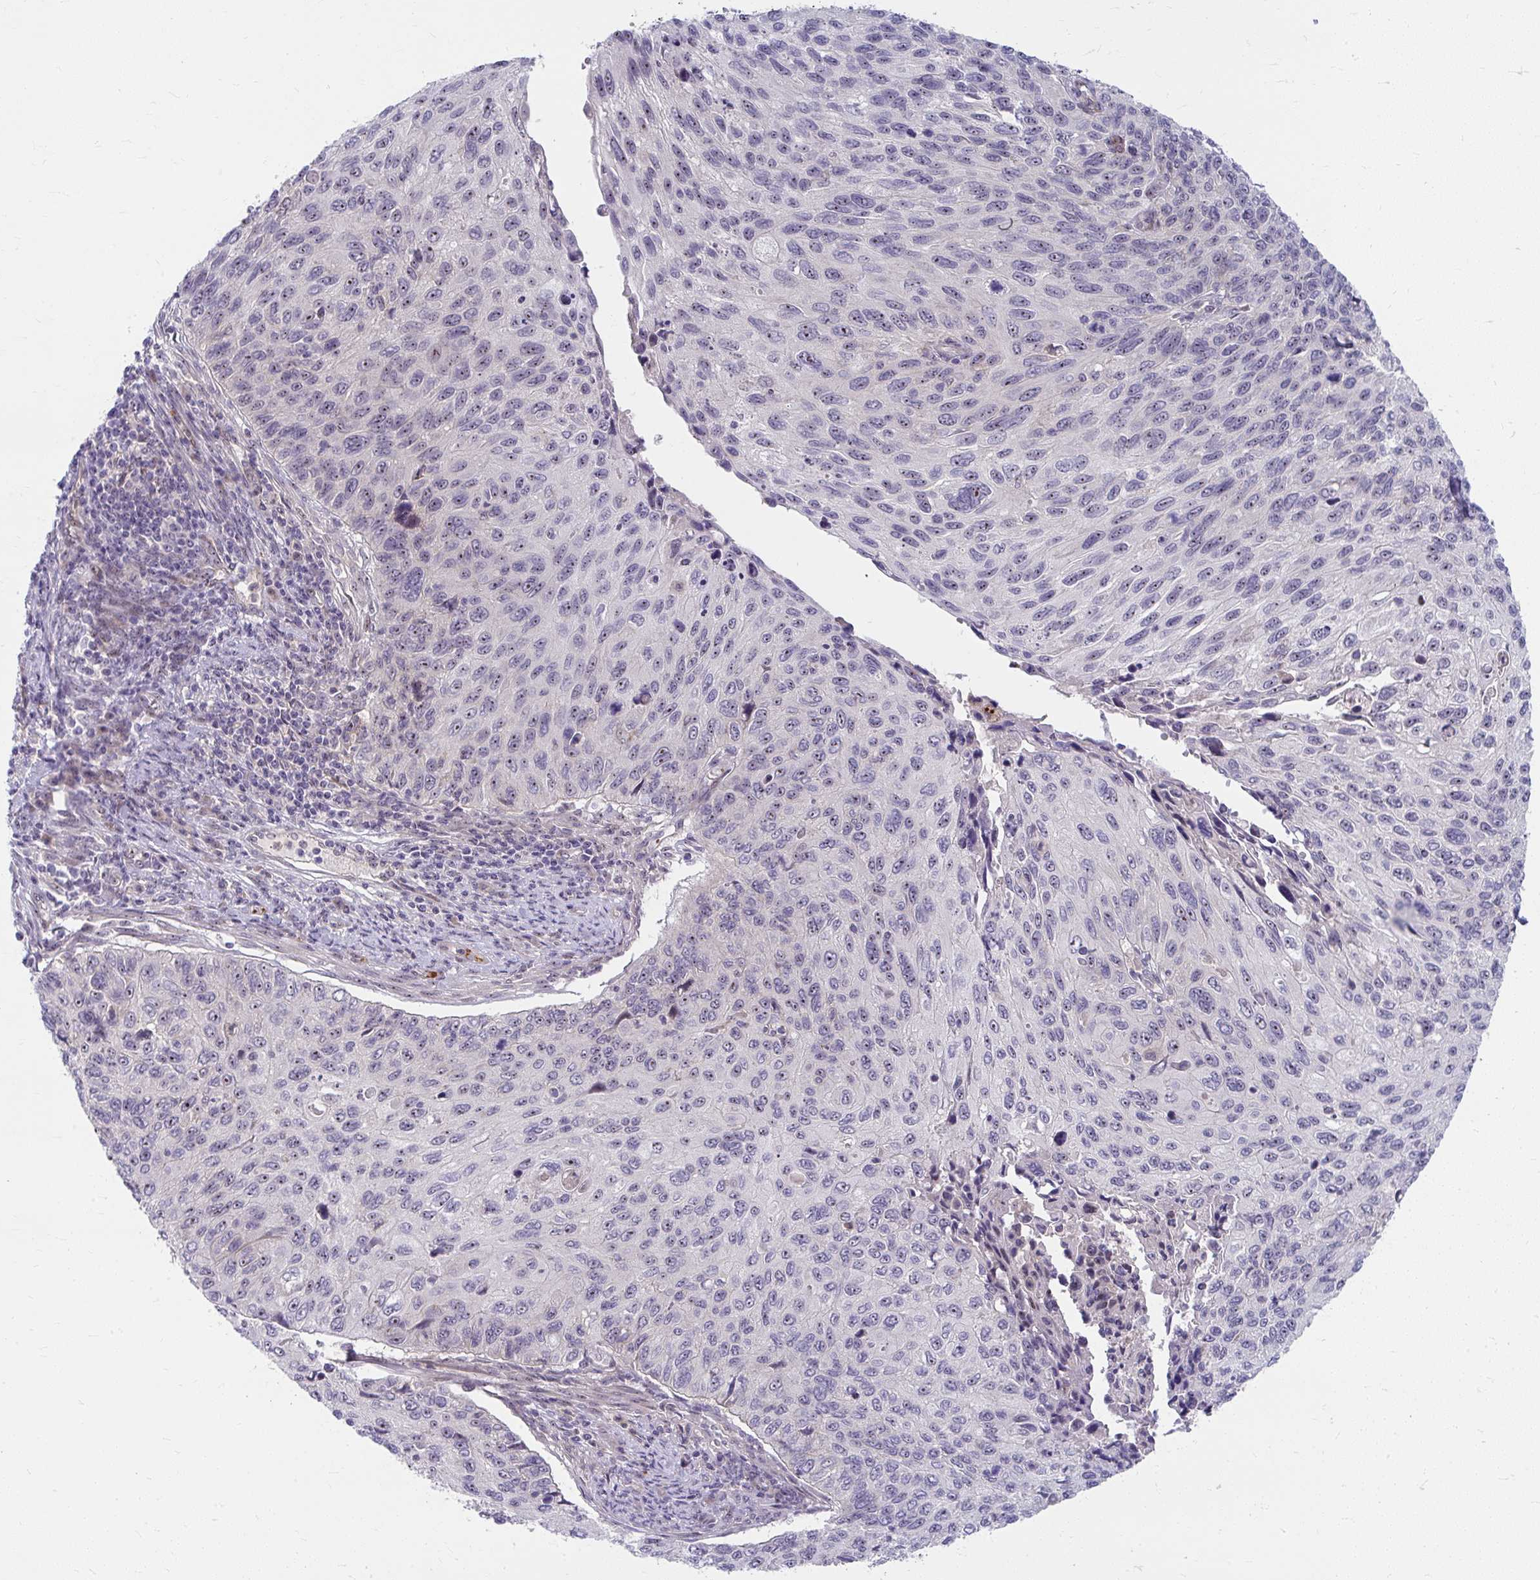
{"staining": {"intensity": "negative", "quantity": "none", "location": "none"}, "tissue": "cervical cancer", "cell_type": "Tumor cells", "image_type": "cancer", "snomed": [{"axis": "morphology", "description": "Squamous cell carcinoma, NOS"}, {"axis": "topography", "description": "Cervix"}], "caption": "An IHC photomicrograph of cervical cancer (squamous cell carcinoma) is shown. There is no staining in tumor cells of cervical cancer (squamous cell carcinoma).", "gene": "MUS81", "patient": {"sex": "female", "age": 70}}